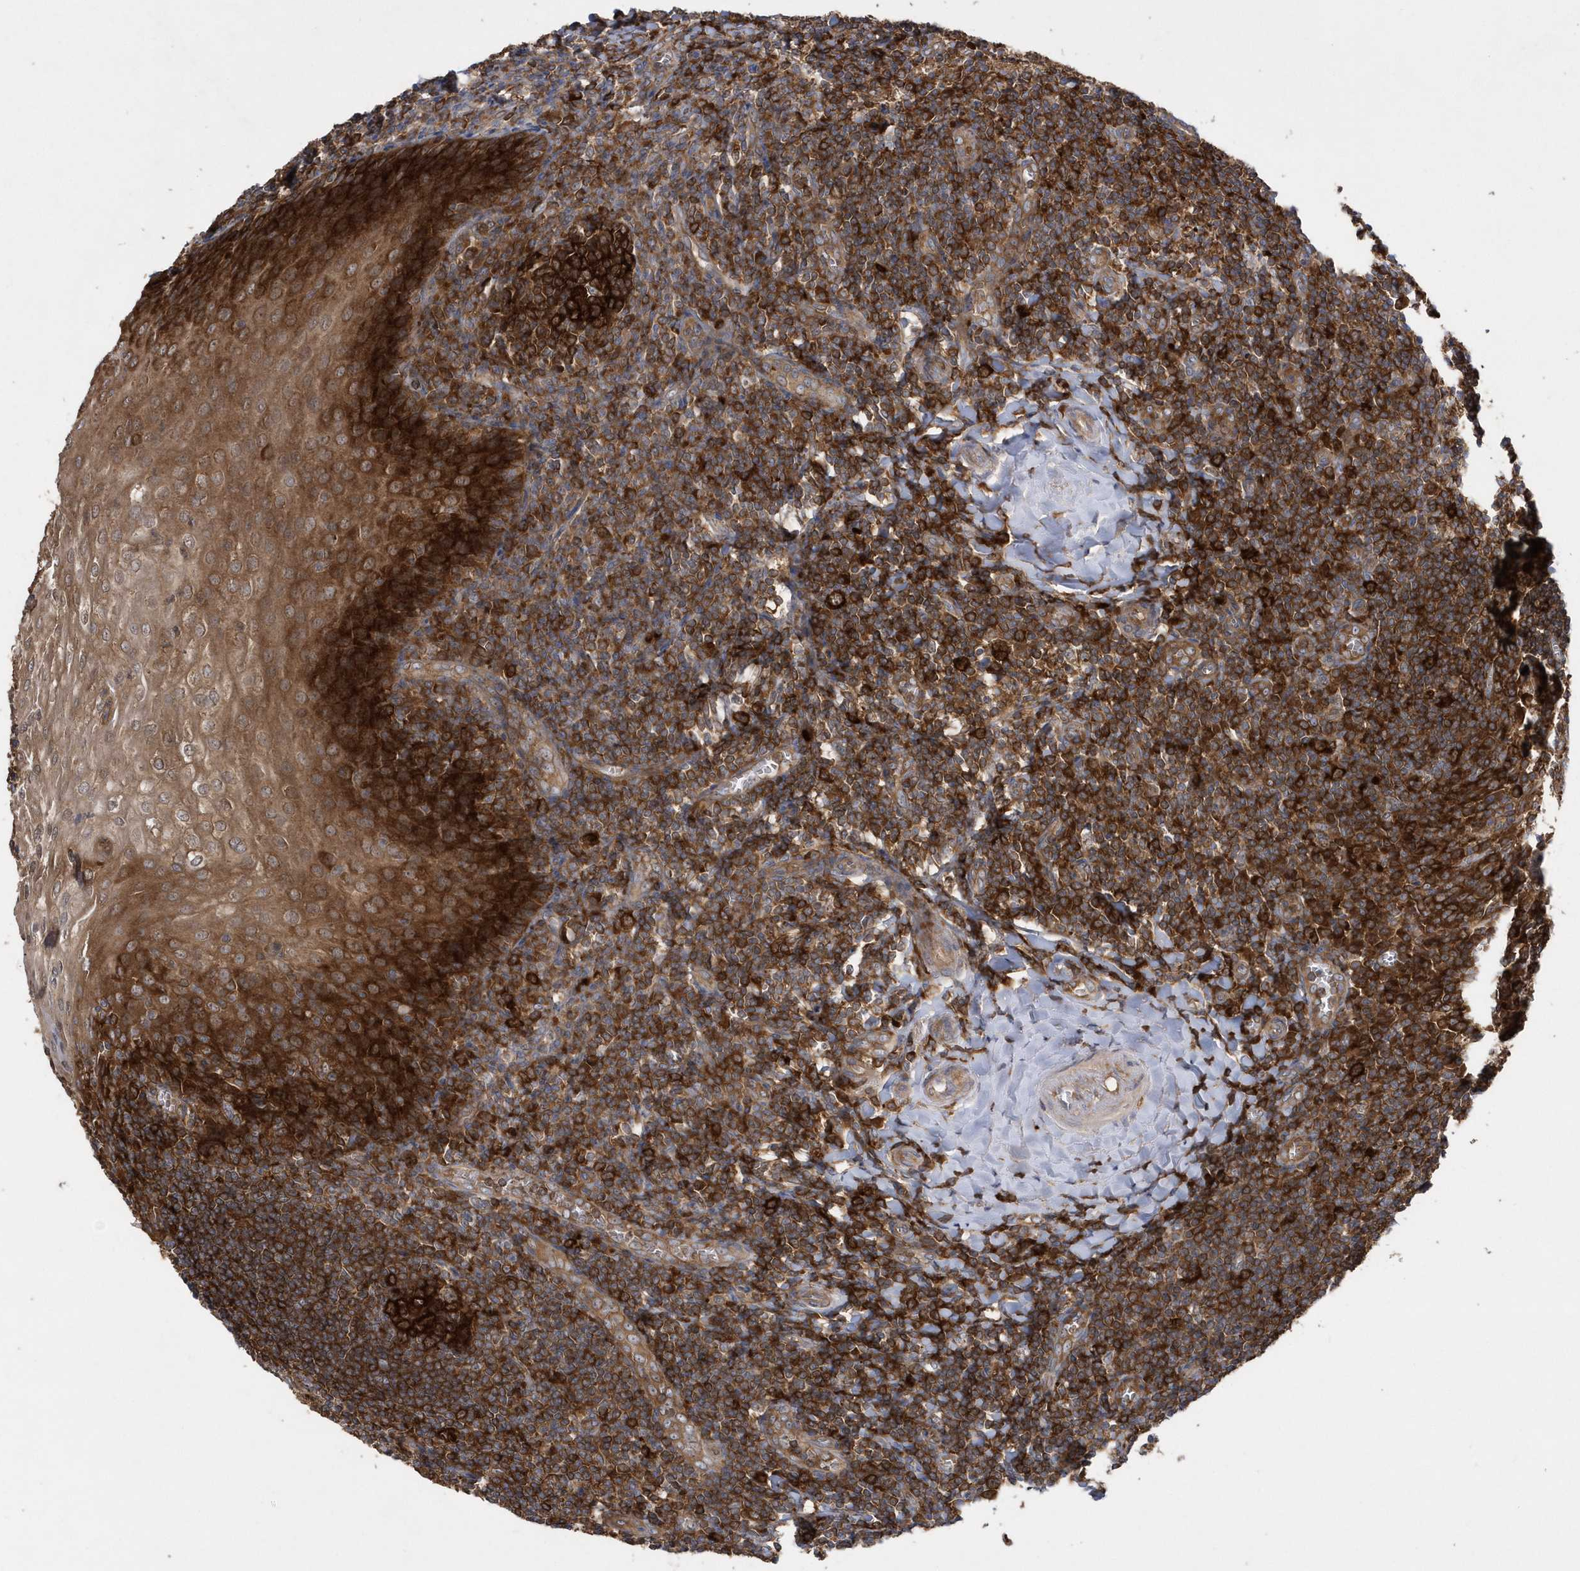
{"staining": {"intensity": "strong", "quantity": ">75%", "location": "cytoplasmic/membranous"}, "tissue": "tonsil", "cell_type": "Germinal center cells", "image_type": "normal", "snomed": [{"axis": "morphology", "description": "Normal tissue, NOS"}, {"axis": "topography", "description": "Tonsil"}], "caption": "Immunohistochemistry histopathology image of unremarkable tonsil stained for a protein (brown), which exhibits high levels of strong cytoplasmic/membranous positivity in about >75% of germinal center cells.", "gene": "PAICS", "patient": {"sex": "male", "age": 27}}